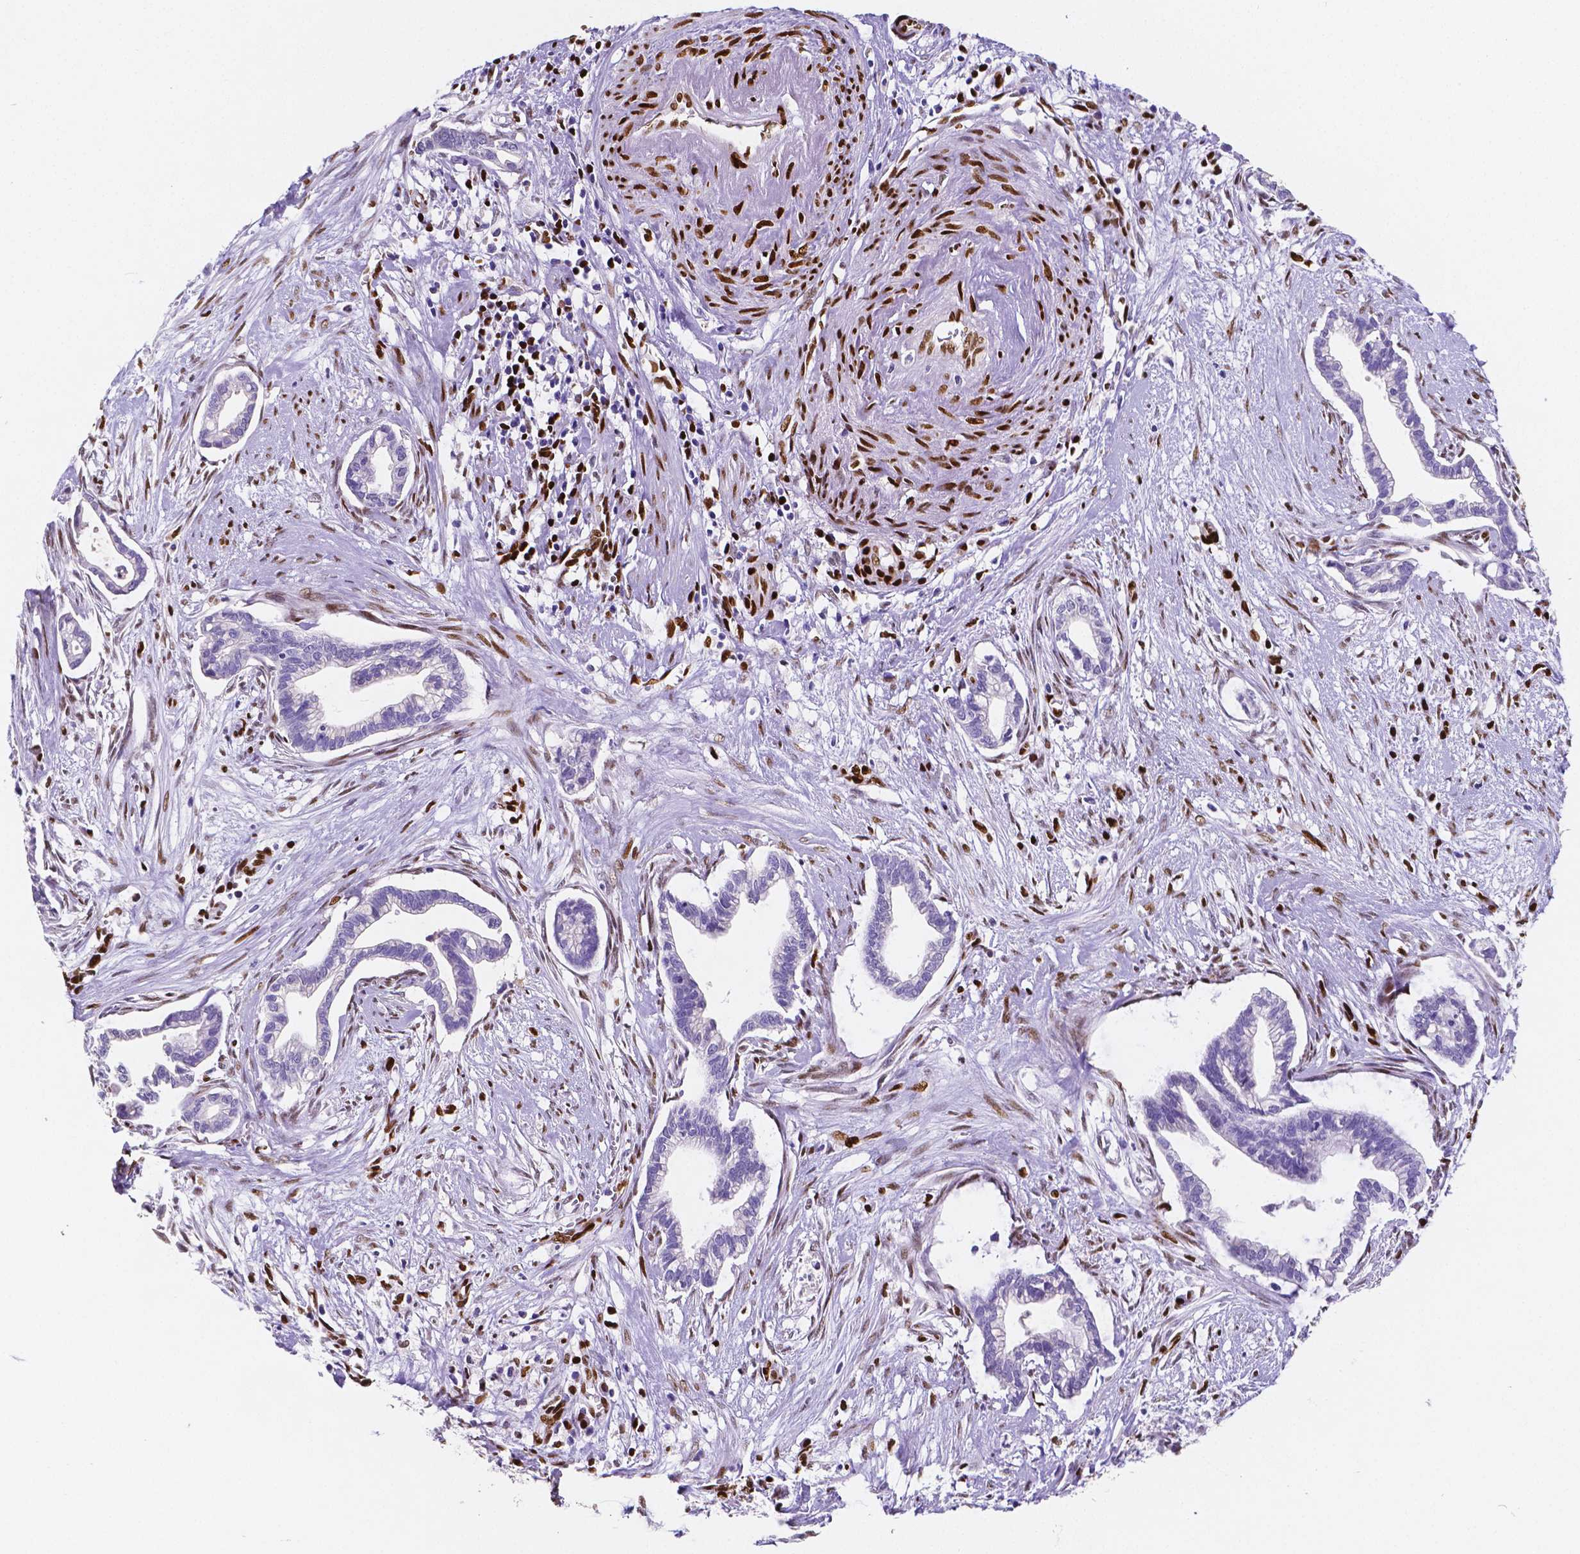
{"staining": {"intensity": "negative", "quantity": "none", "location": "none"}, "tissue": "cervical cancer", "cell_type": "Tumor cells", "image_type": "cancer", "snomed": [{"axis": "morphology", "description": "Adenocarcinoma, NOS"}, {"axis": "topography", "description": "Cervix"}], "caption": "Immunohistochemistry (IHC) of cervical cancer reveals no positivity in tumor cells.", "gene": "MEF2C", "patient": {"sex": "female", "age": 62}}